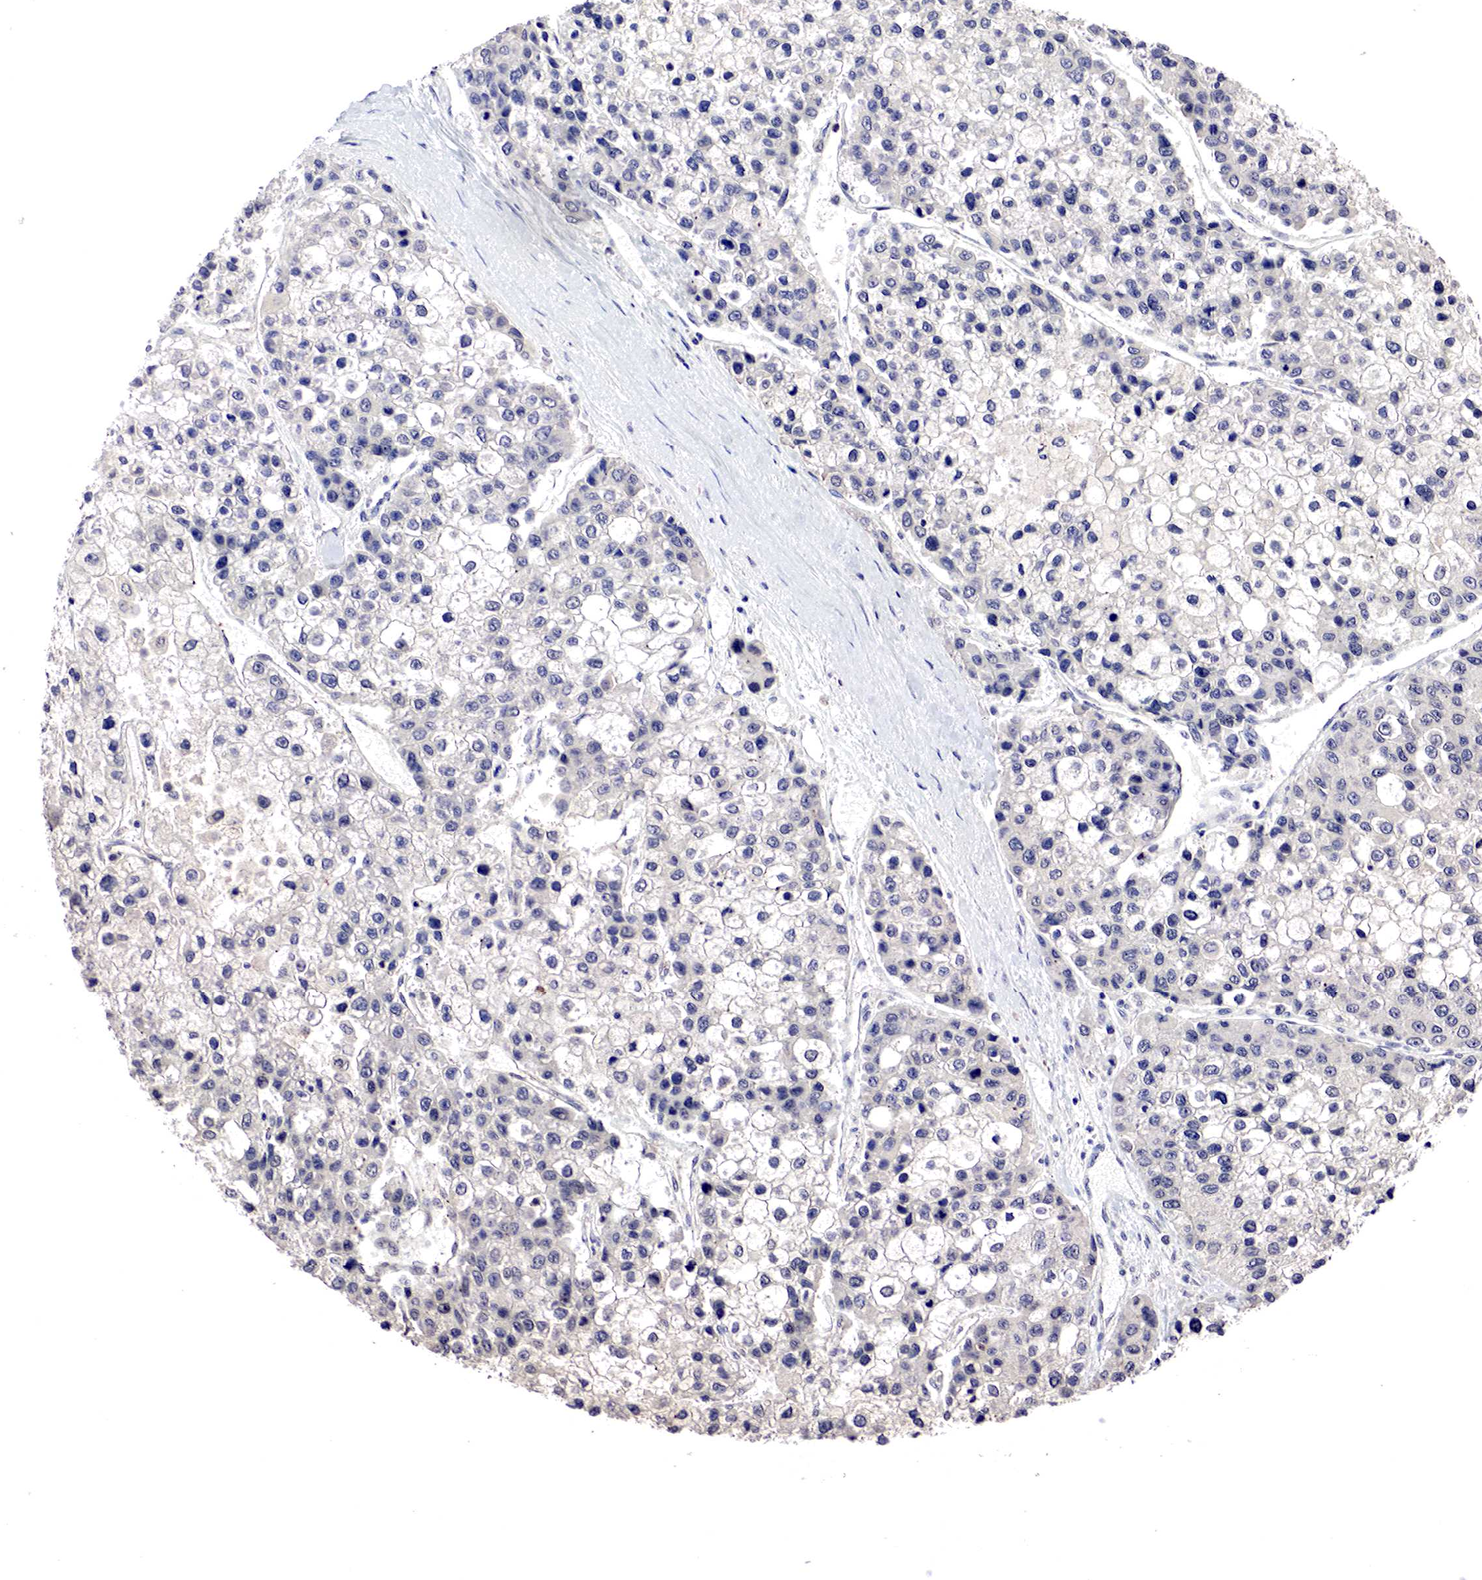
{"staining": {"intensity": "negative", "quantity": "none", "location": "none"}, "tissue": "liver cancer", "cell_type": "Tumor cells", "image_type": "cancer", "snomed": [{"axis": "morphology", "description": "Carcinoma, Hepatocellular, NOS"}, {"axis": "topography", "description": "Liver"}], "caption": "The immunohistochemistry (IHC) photomicrograph has no significant staining in tumor cells of liver cancer tissue.", "gene": "DACH2", "patient": {"sex": "female", "age": 66}}